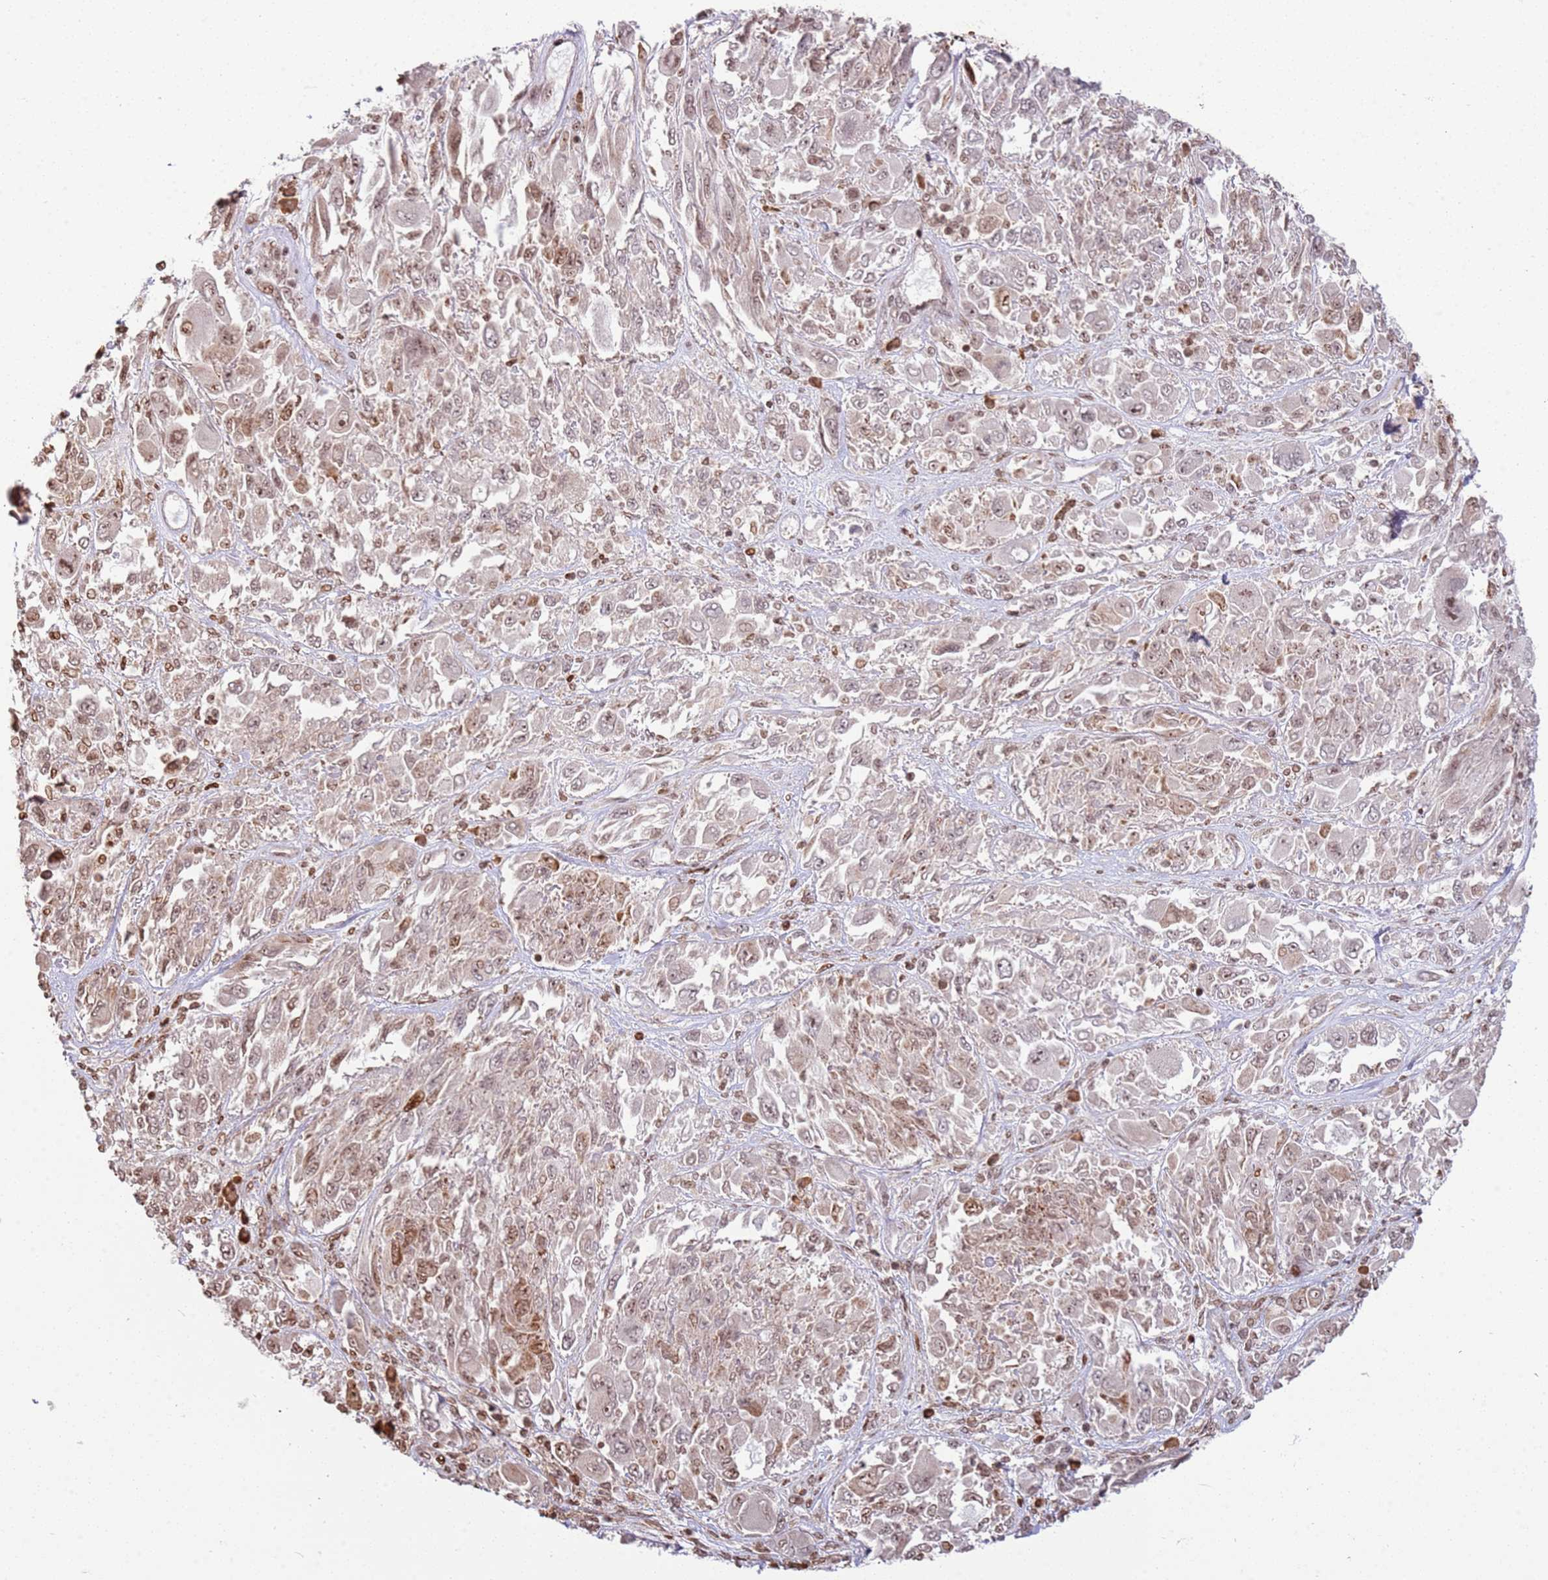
{"staining": {"intensity": "moderate", "quantity": "25%-75%", "location": "cytoplasmic/membranous,nuclear"}, "tissue": "melanoma", "cell_type": "Tumor cells", "image_type": "cancer", "snomed": [{"axis": "morphology", "description": "Malignant melanoma, NOS"}, {"axis": "topography", "description": "Skin"}], "caption": "DAB (3,3'-diaminobenzidine) immunohistochemical staining of melanoma exhibits moderate cytoplasmic/membranous and nuclear protein positivity in approximately 25%-75% of tumor cells. Using DAB (3,3'-diaminobenzidine) (brown) and hematoxylin (blue) stains, captured at high magnification using brightfield microscopy.", "gene": "SCAF1", "patient": {"sex": "female", "age": 91}}